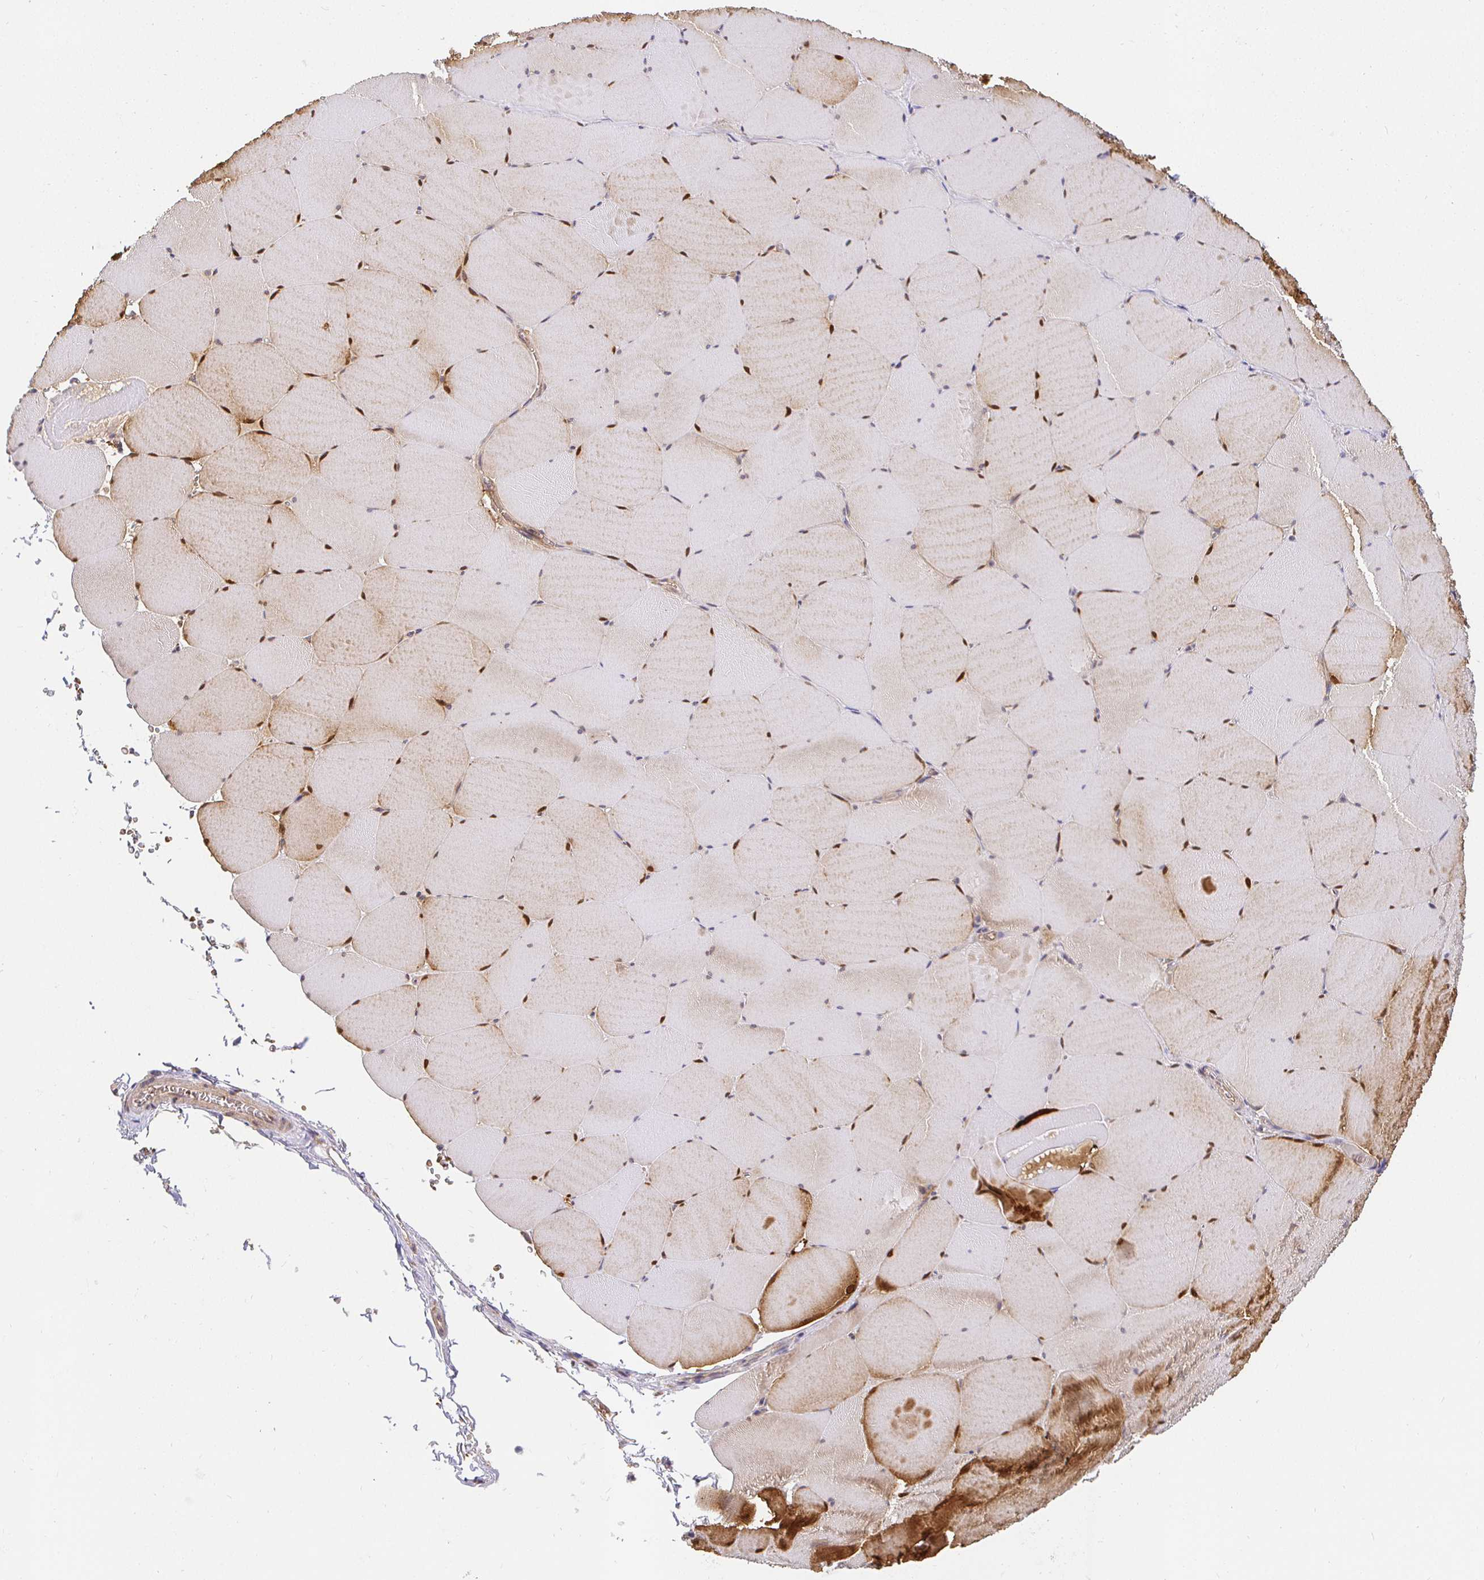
{"staining": {"intensity": "moderate", "quantity": ">75%", "location": "cytoplasmic/membranous,nuclear"}, "tissue": "skeletal muscle", "cell_type": "Myocytes", "image_type": "normal", "snomed": [{"axis": "morphology", "description": "Normal tissue, NOS"}, {"axis": "topography", "description": "Skeletal muscle"}, {"axis": "topography", "description": "Head-Neck"}], "caption": "Human skeletal muscle stained for a protein (brown) reveals moderate cytoplasmic/membranous,nuclear positive expression in approximately >75% of myocytes.", "gene": "IRAK1", "patient": {"sex": "male", "age": 66}}